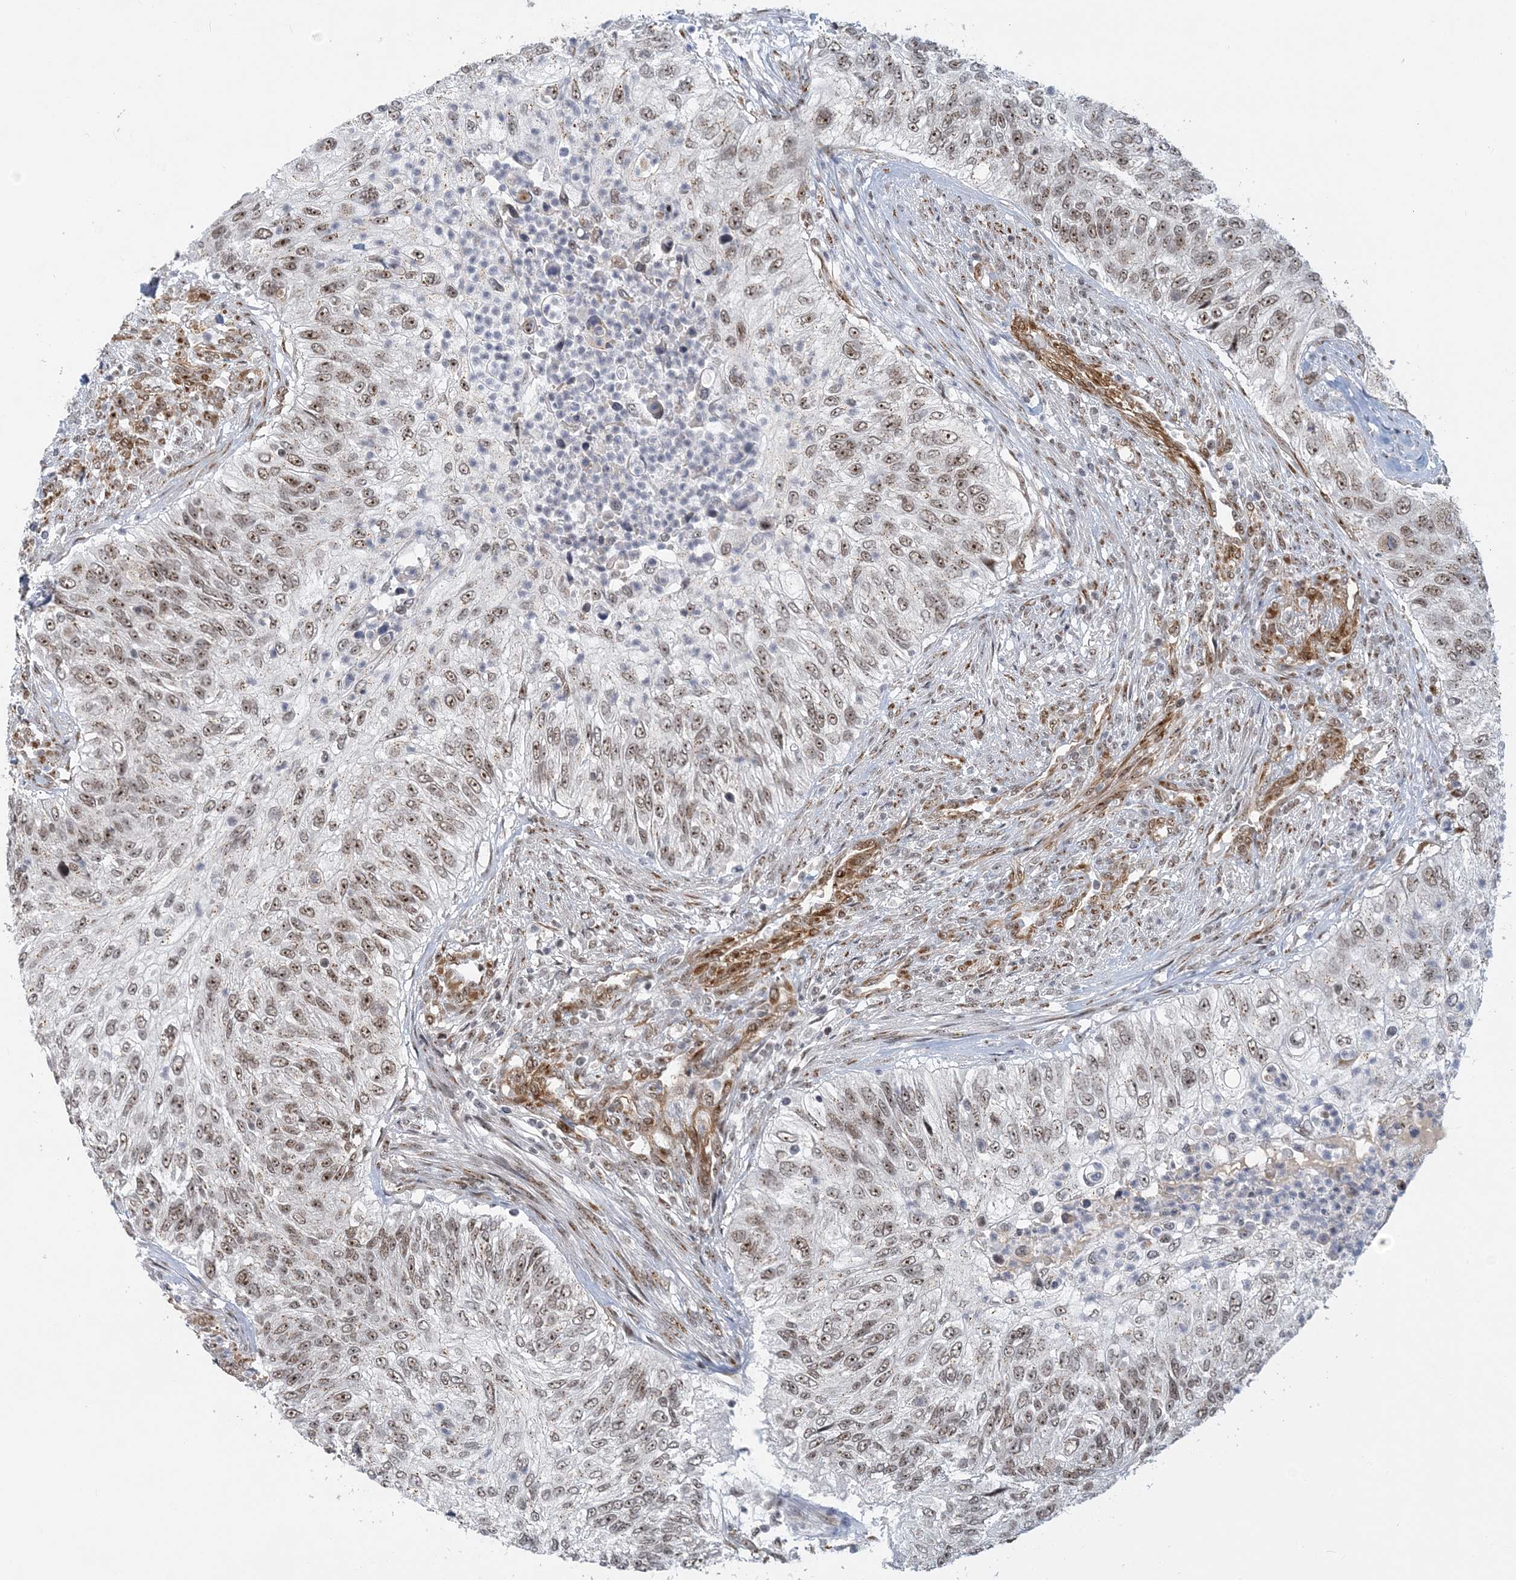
{"staining": {"intensity": "moderate", "quantity": ">75%", "location": "nuclear"}, "tissue": "urothelial cancer", "cell_type": "Tumor cells", "image_type": "cancer", "snomed": [{"axis": "morphology", "description": "Urothelial carcinoma, High grade"}, {"axis": "topography", "description": "Urinary bladder"}], "caption": "The micrograph reveals a brown stain indicating the presence of a protein in the nuclear of tumor cells in high-grade urothelial carcinoma.", "gene": "PLRG1", "patient": {"sex": "female", "age": 60}}